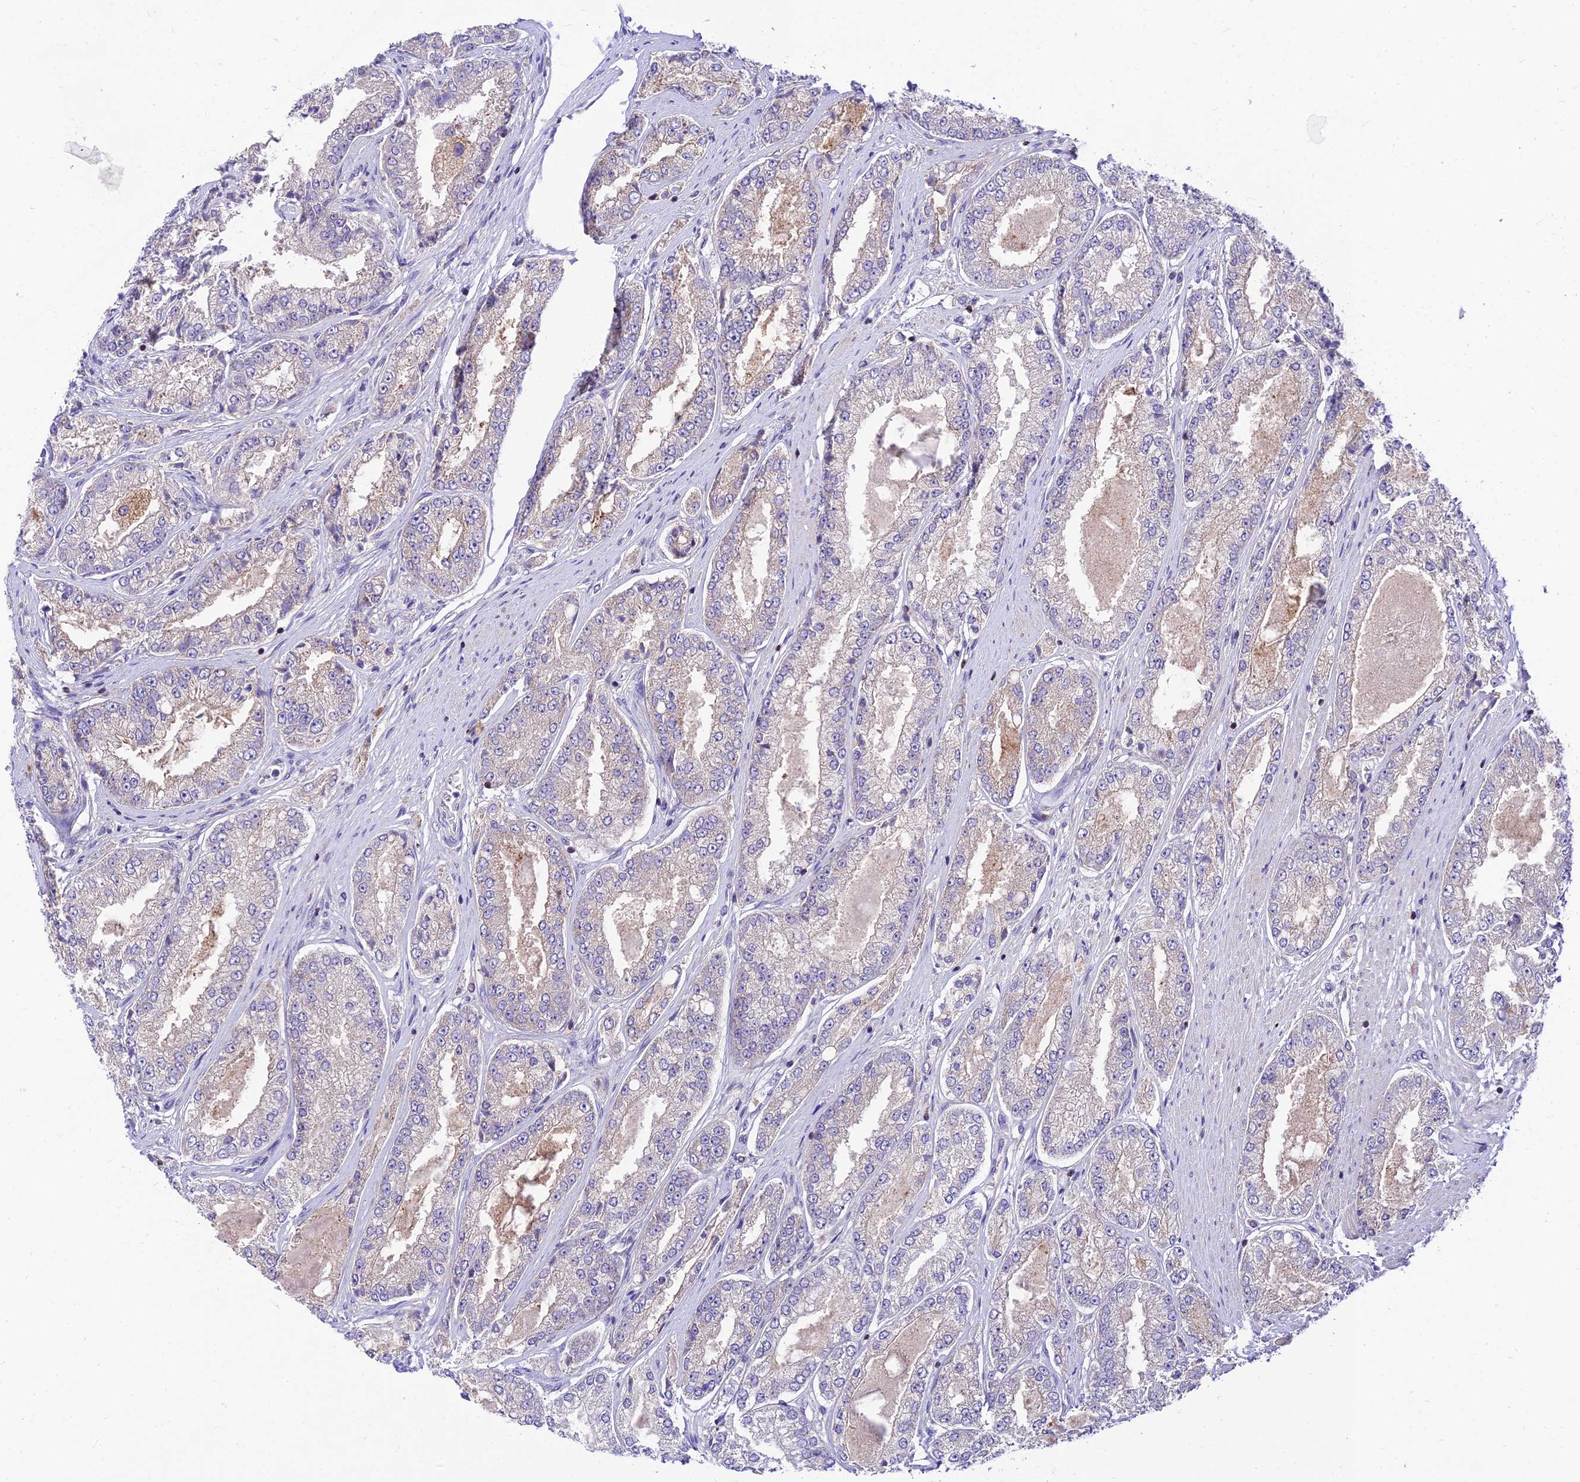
{"staining": {"intensity": "negative", "quantity": "none", "location": "none"}, "tissue": "prostate cancer", "cell_type": "Tumor cells", "image_type": "cancer", "snomed": [{"axis": "morphology", "description": "Adenocarcinoma, High grade"}, {"axis": "topography", "description": "Prostate"}], "caption": "Human prostate cancer stained for a protein using immunohistochemistry (IHC) shows no positivity in tumor cells.", "gene": "C6orf132", "patient": {"sex": "male", "age": 71}}